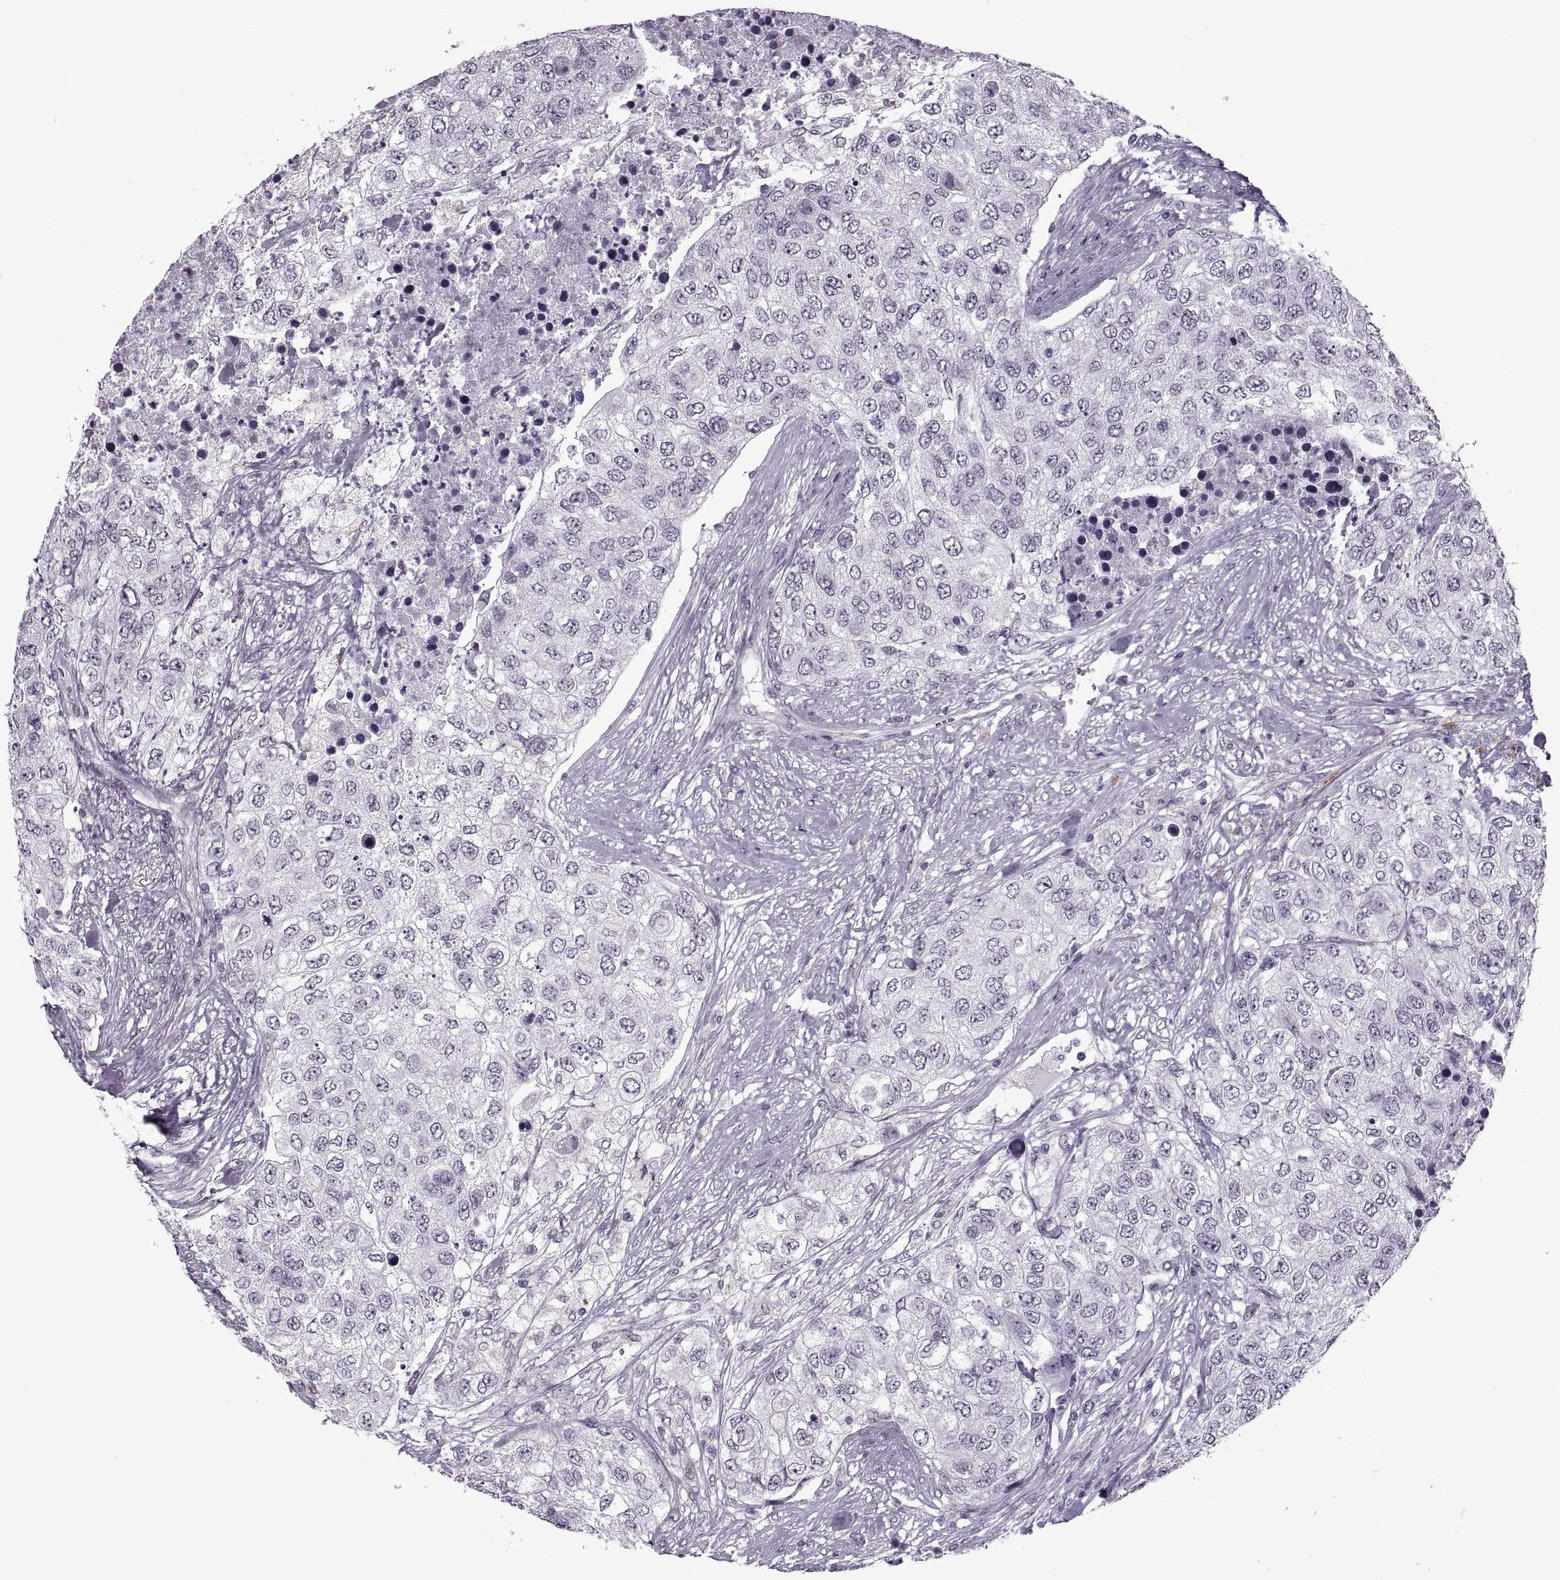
{"staining": {"intensity": "negative", "quantity": "none", "location": "none"}, "tissue": "urothelial cancer", "cell_type": "Tumor cells", "image_type": "cancer", "snomed": [{"axis": "morphology", "description": "Urothelial carcinoma, High grade"}, {"axis": "topography", "description": "Urinary bladder"}], "caption": "IHC of urothelial cancer exhibits no positivity in tumor cells. (Stains: DAB immunohistochemistry with hematoxylin counter stain, Microscopy: brightfield microscopy at high magnification).", "gene": "PRSS37", "patient": {"sex": "female", "age": 78}}